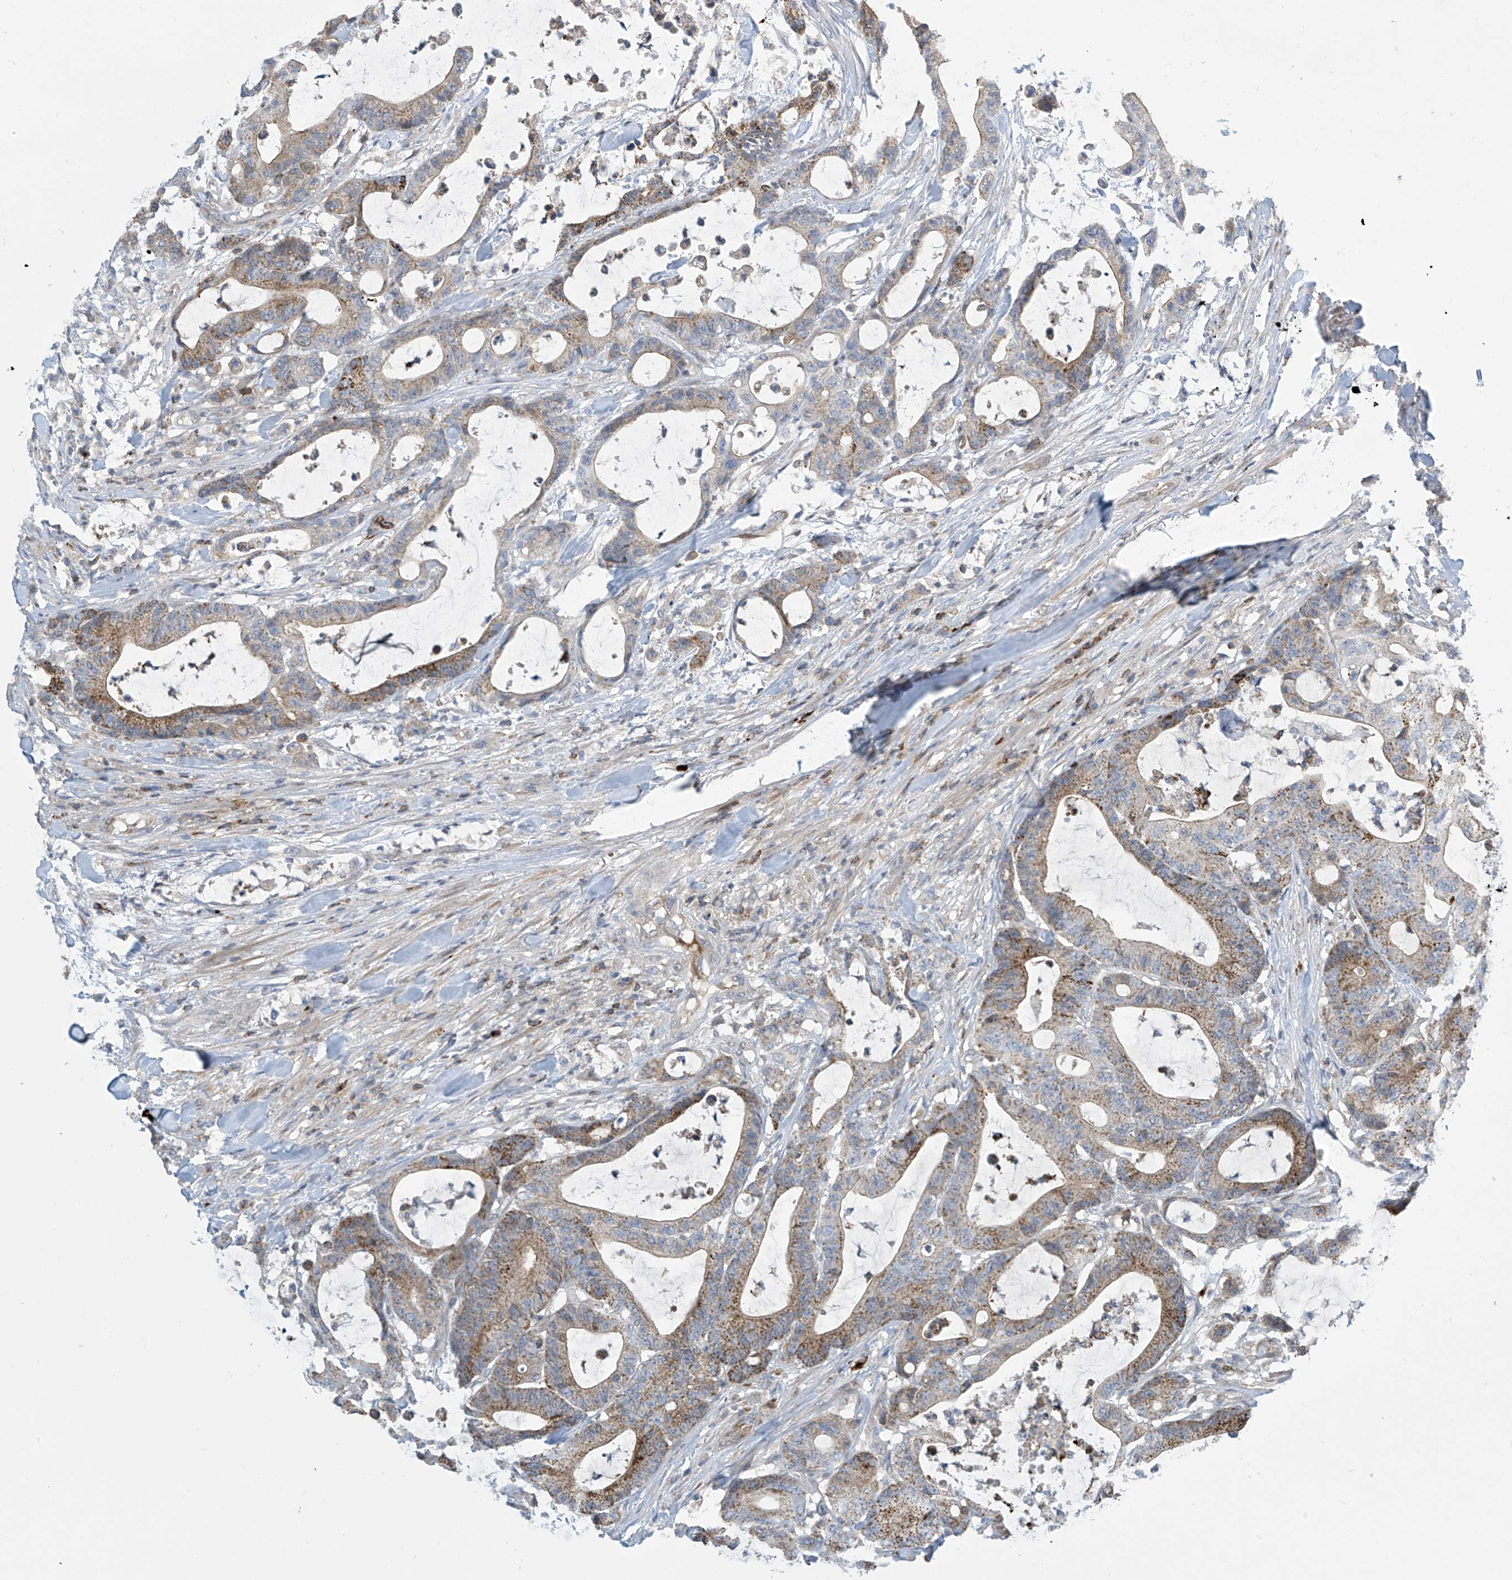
{"staining": {"intensity": "moderate", "quantity": "25%-75%", "location": "cytoplasmic/membranous"}, "tissue": "colorectal cancer", "cell_type": "Tumor cells", "image_type": "cancer", "snomed": [{"axis": "morphology", "description": "Adenocarcinoma, NOS"}, {"axis": "topography", "description": "Colon"}], "caption": "DAB (3,3'-diaminobenzidine) immunohistochemical staining of human adenocarcinoma (colorectal) demonstrates moderate cytoplasmic/membranous protein expression in about 25%-75% of tumor cells. (Brightfield microscopy of DAB IHC at high magnification).", "gene": "IBA57", "patient": {"sex": "female", "age": 84}}